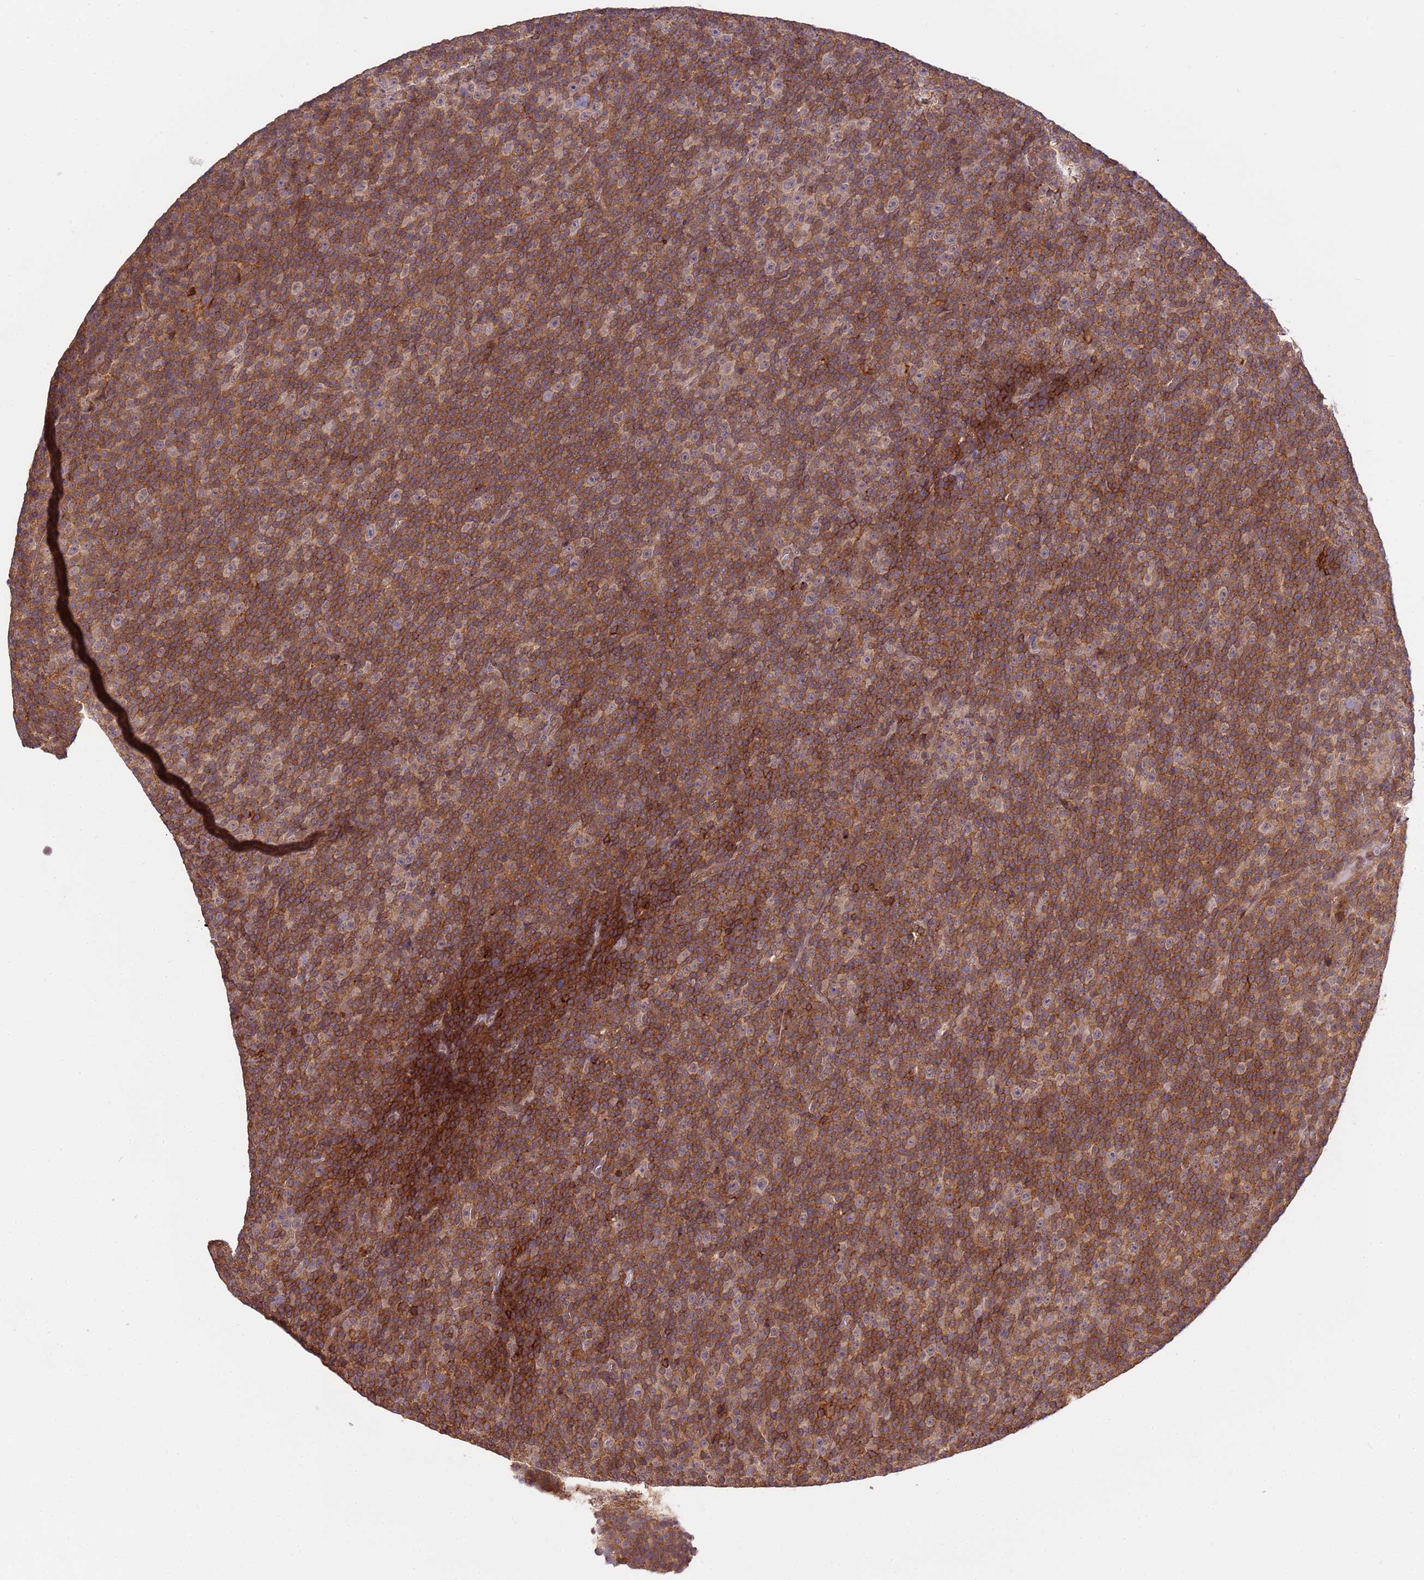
{"staining": {"intensity": "strong", "quantity": ">75%", "location": "cytoplasmic/membranous"}, "tissue": "lymphoma", "cell_type": "Tumor cells", "image_type": "cancer", "snomed": [{"axis": "morphology", "description": "Malignant lymphoma, non-Hodgkin's type, Low grade"}, {"axis": "topography", "description": "Lymph node"}], "caption": "Immunohistochemistry (DAB (3,3'-diaminobenzidine)) staining of low-grade malignant lymphoma, non-Hodgkin's type displays strong cytoplasmic/membranous protein staining in approximately >75% of tumor cells.", "gene": "ZNF624", "patient": {"sex": "female", "age": 67}}